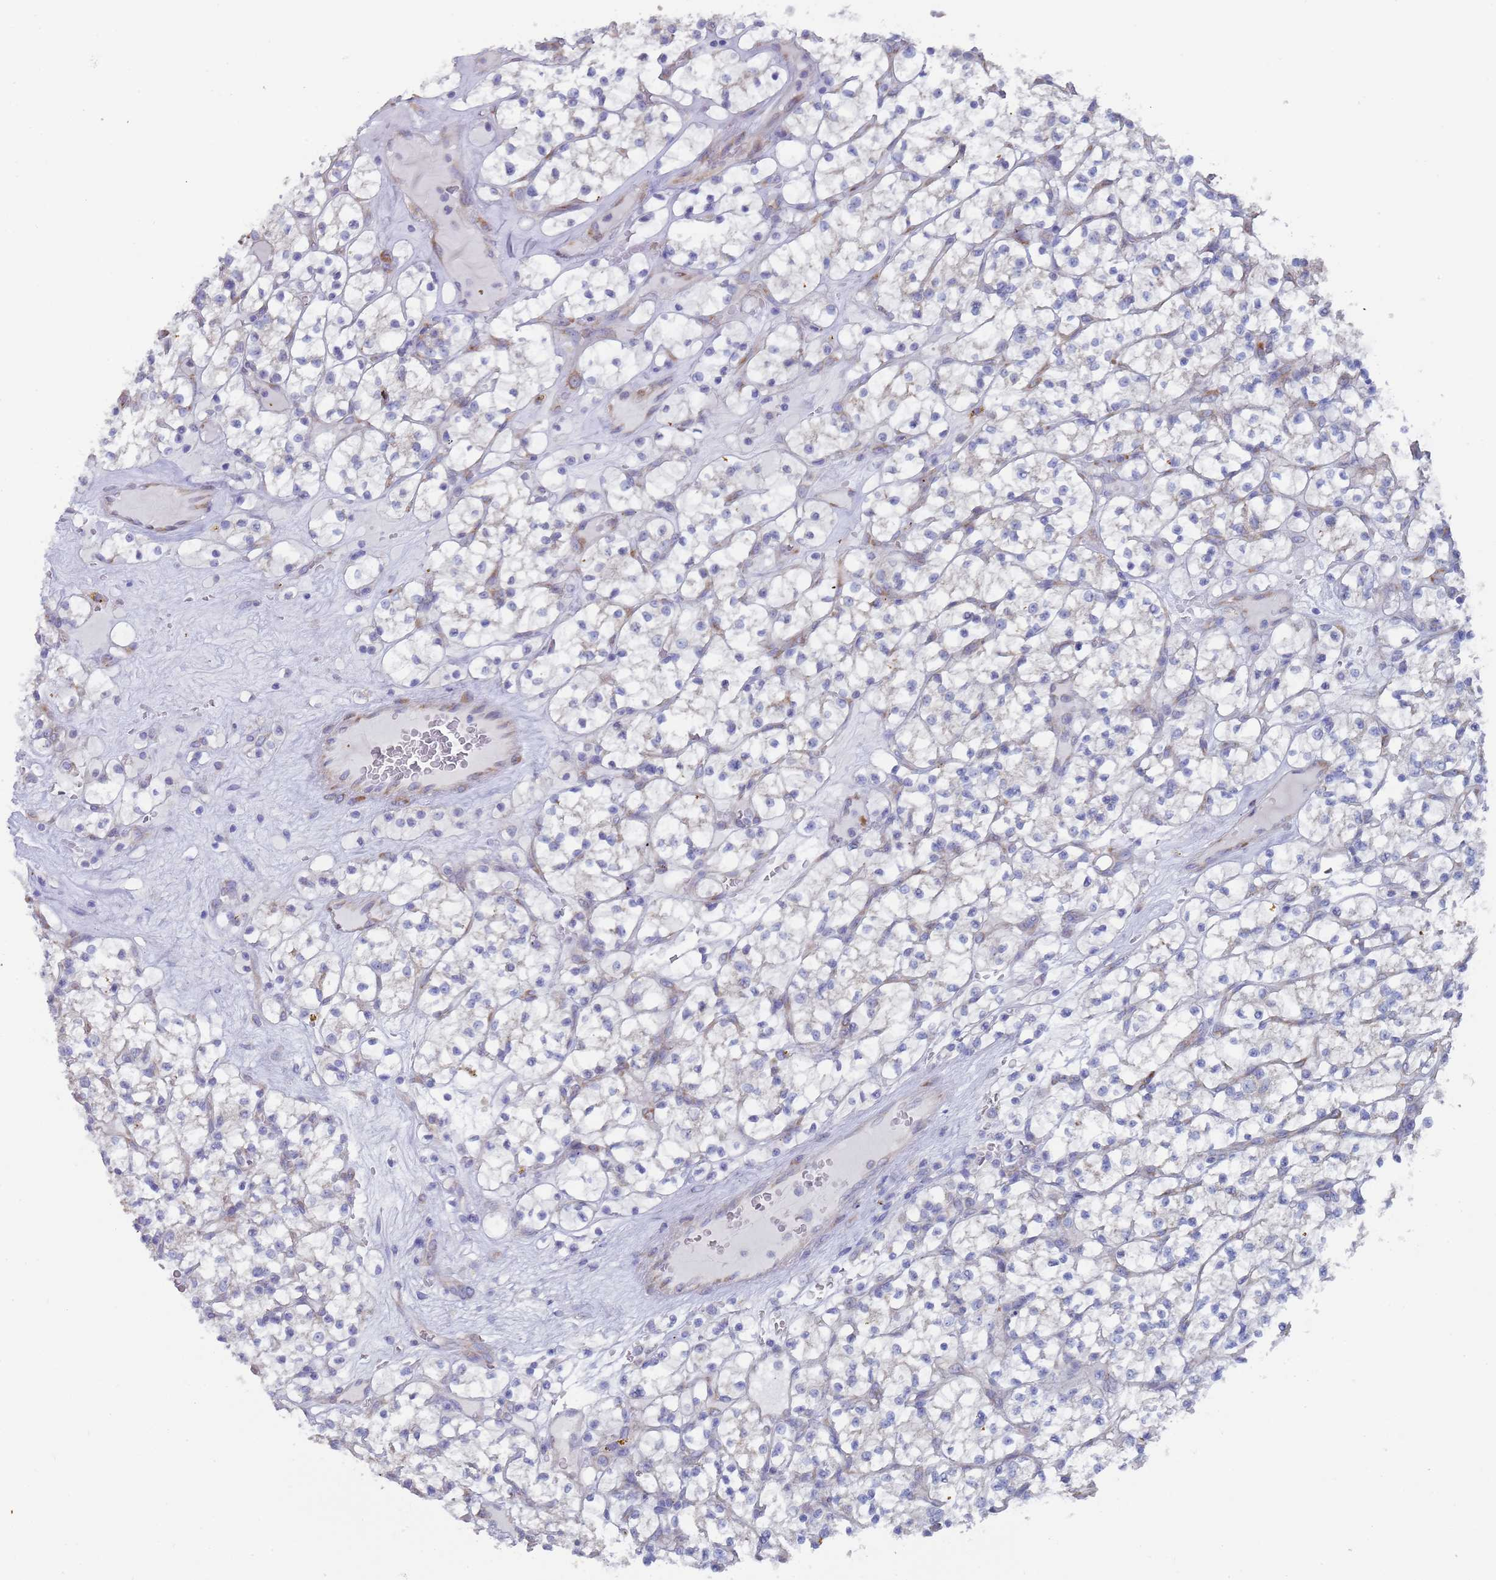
{"staining": {"intensity": "negative", "quantity": "none", "location": "none"}, "tissue": "renal cancer", "cell_type": "Tumor cells", "image_type": "cancer", "snomed": [{"axis": "morphology", "description": "Adenocarcinoma, NOS"}, {"axis": "topography", "description": "Kidney"}], "caption": "Immunohistochemistry micrograph of adenocarcinoma (renal) stained for a protein (brown), which reveals no expression in tumor cells.", "gene": "ZNF844", "patient": {"sex": "female", "age": 64}}